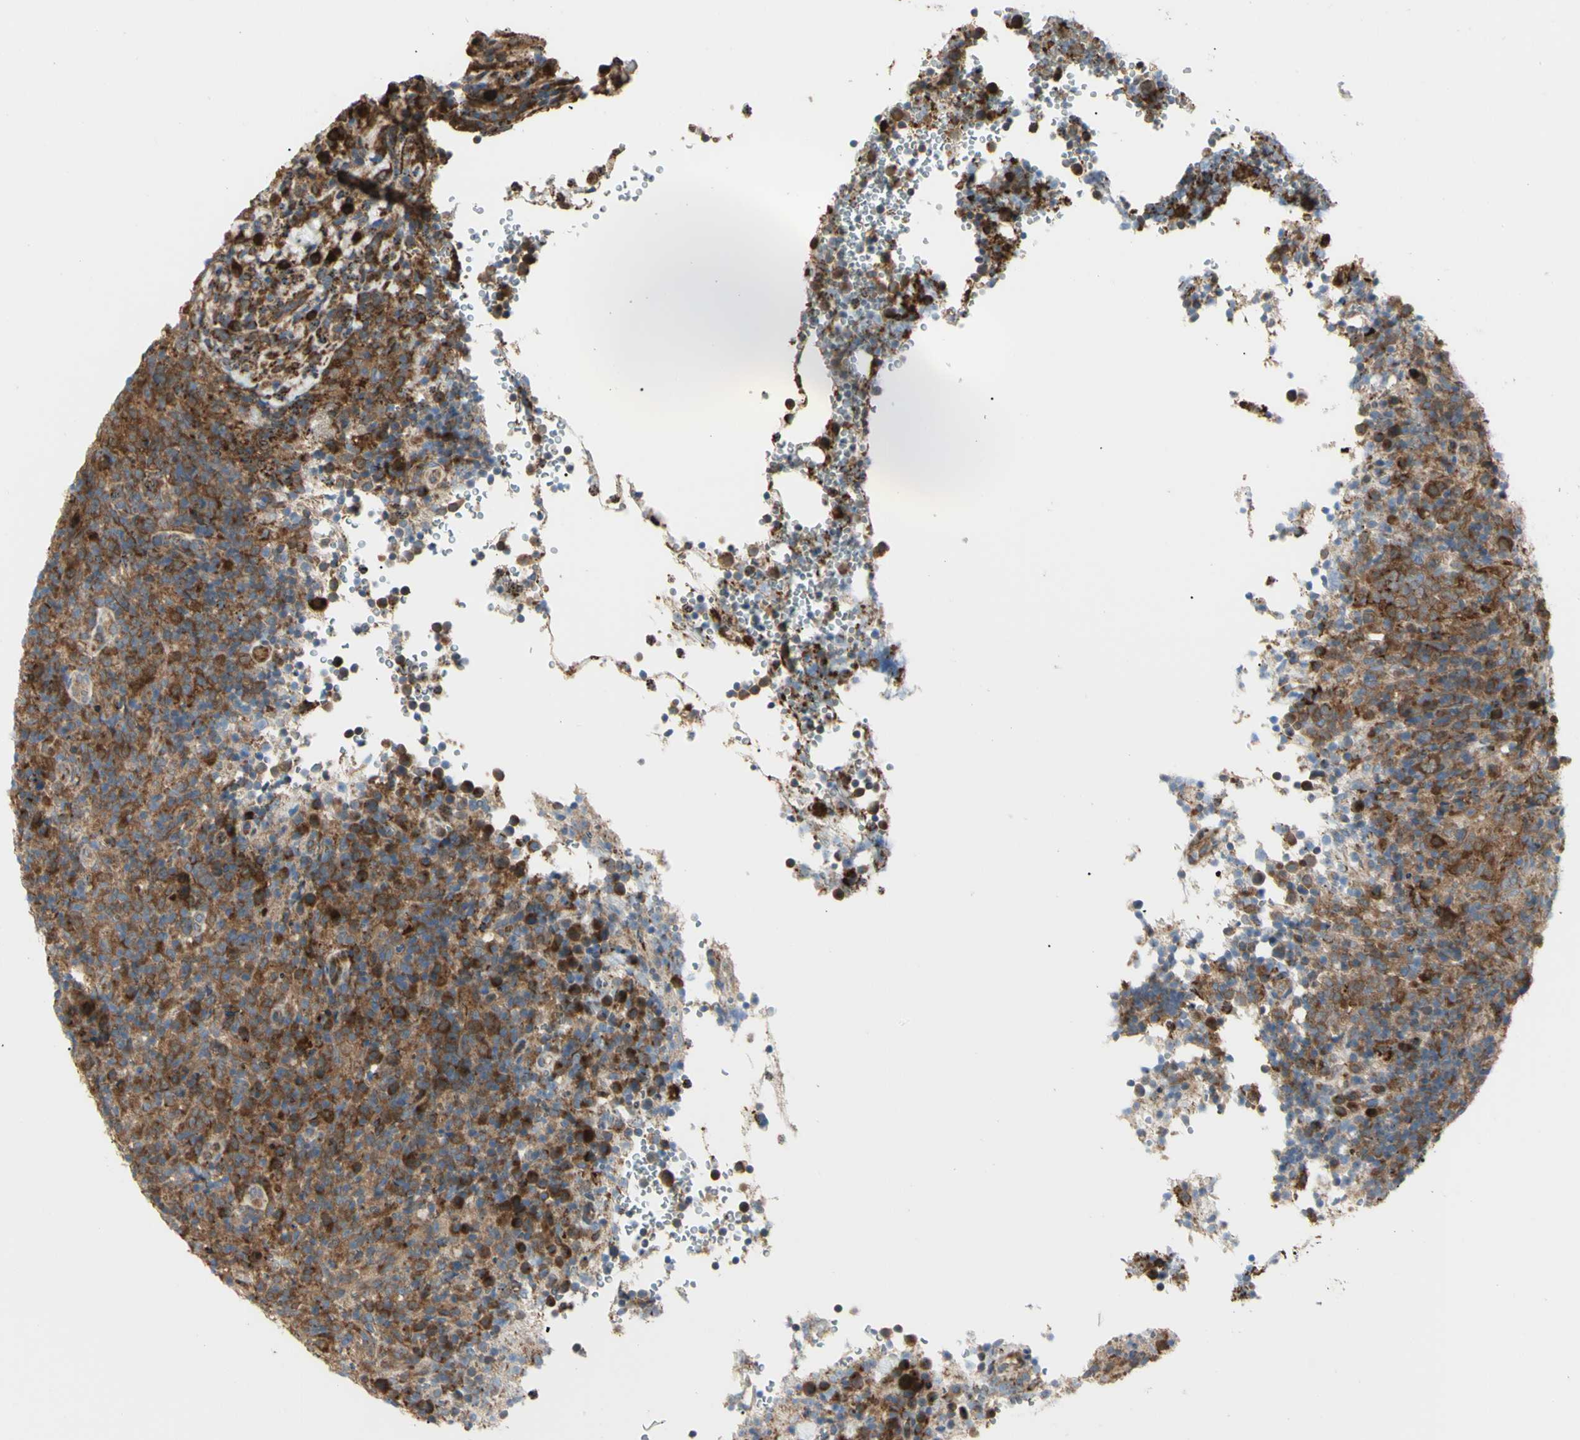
{"staining": {"intensity": "moderate", "quantity": ">75%", "location": "cytoplasmic/membranous"}, "tissue": "lymphoma", "cell_type": "Tumor cells", "image_type": "cancer", "snomed": [{"axis": "morphology", "description": "Malignant lymphoma, non-Hodgkin's type, High grade"}, {"axis": "topography", "description": "Lymph node"}], "caption": "DAB immunohistochemical staining of human lymphoma reveals moderate cytoplasmic/membranous protein positivity in approximately >75% of tumor cells.", "gene": "EIF5A", "patient": {"sex": "female", "age": 76}}